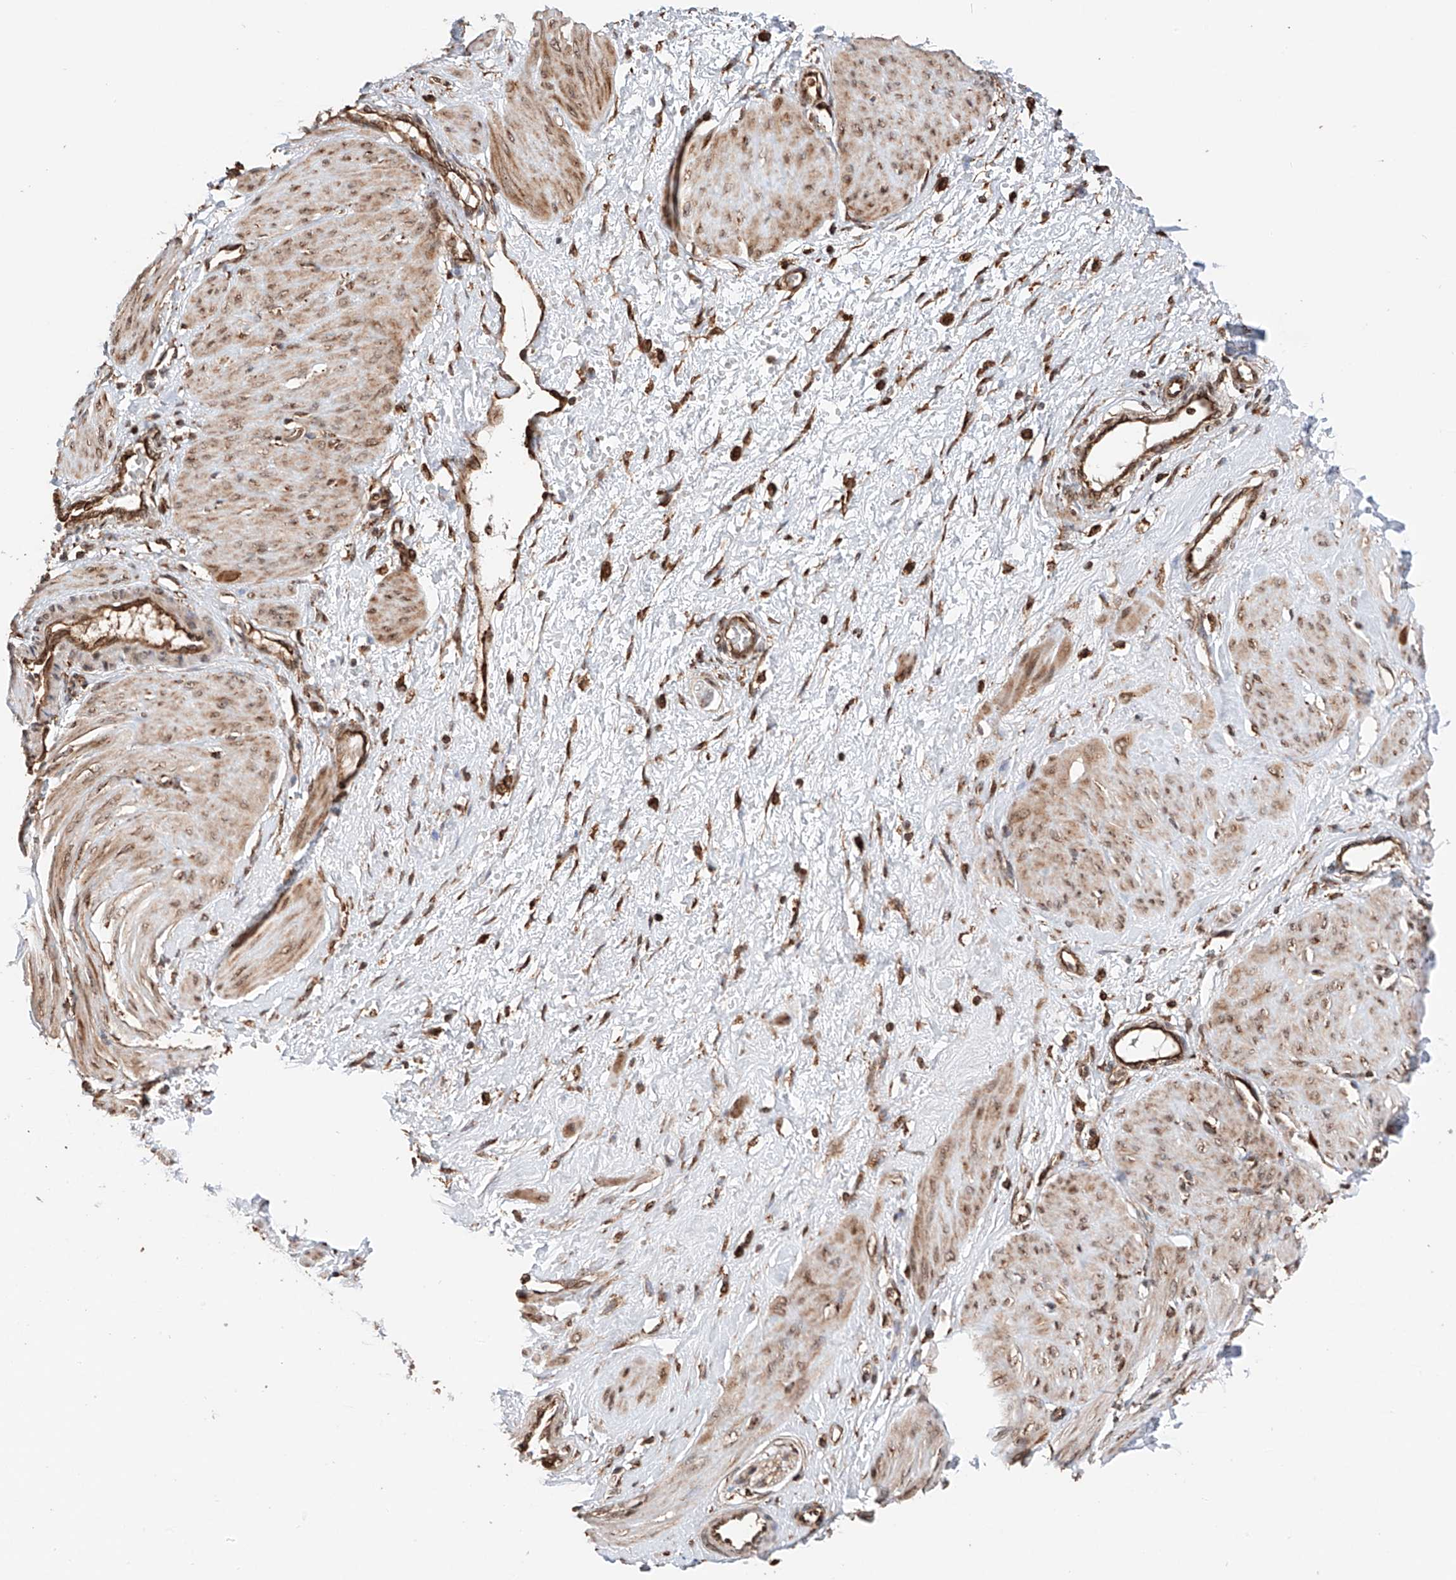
{"staining": {"intensity": "moderate", "quantity": ">75%", "location": "cytoplasmic/membranous,nuclear"}, "tissue": "smooth muscle", "cell_type": "Smooth muscle cells", "image_type": "normal", "snomed": [{"axis": "morphology", "description": "Normal tissue, NOS"}, {"axis": "topography", "description": "Endometrium"}], "caption": "An immunohistochemistry image of normal tissue is shown. Protein staining in brown labels moderate cytoplasmic/membranous,nuclear positivity in smooth muscle within smooth muscle cells. Using DAB (3,3'-diaminobenzidine) (brown) and hematoxylin (blue) stains, captured at high magnification using brightfield microscopy.", "gene": "DNAH8", "patient": {"sex": "female", "age": 33}}